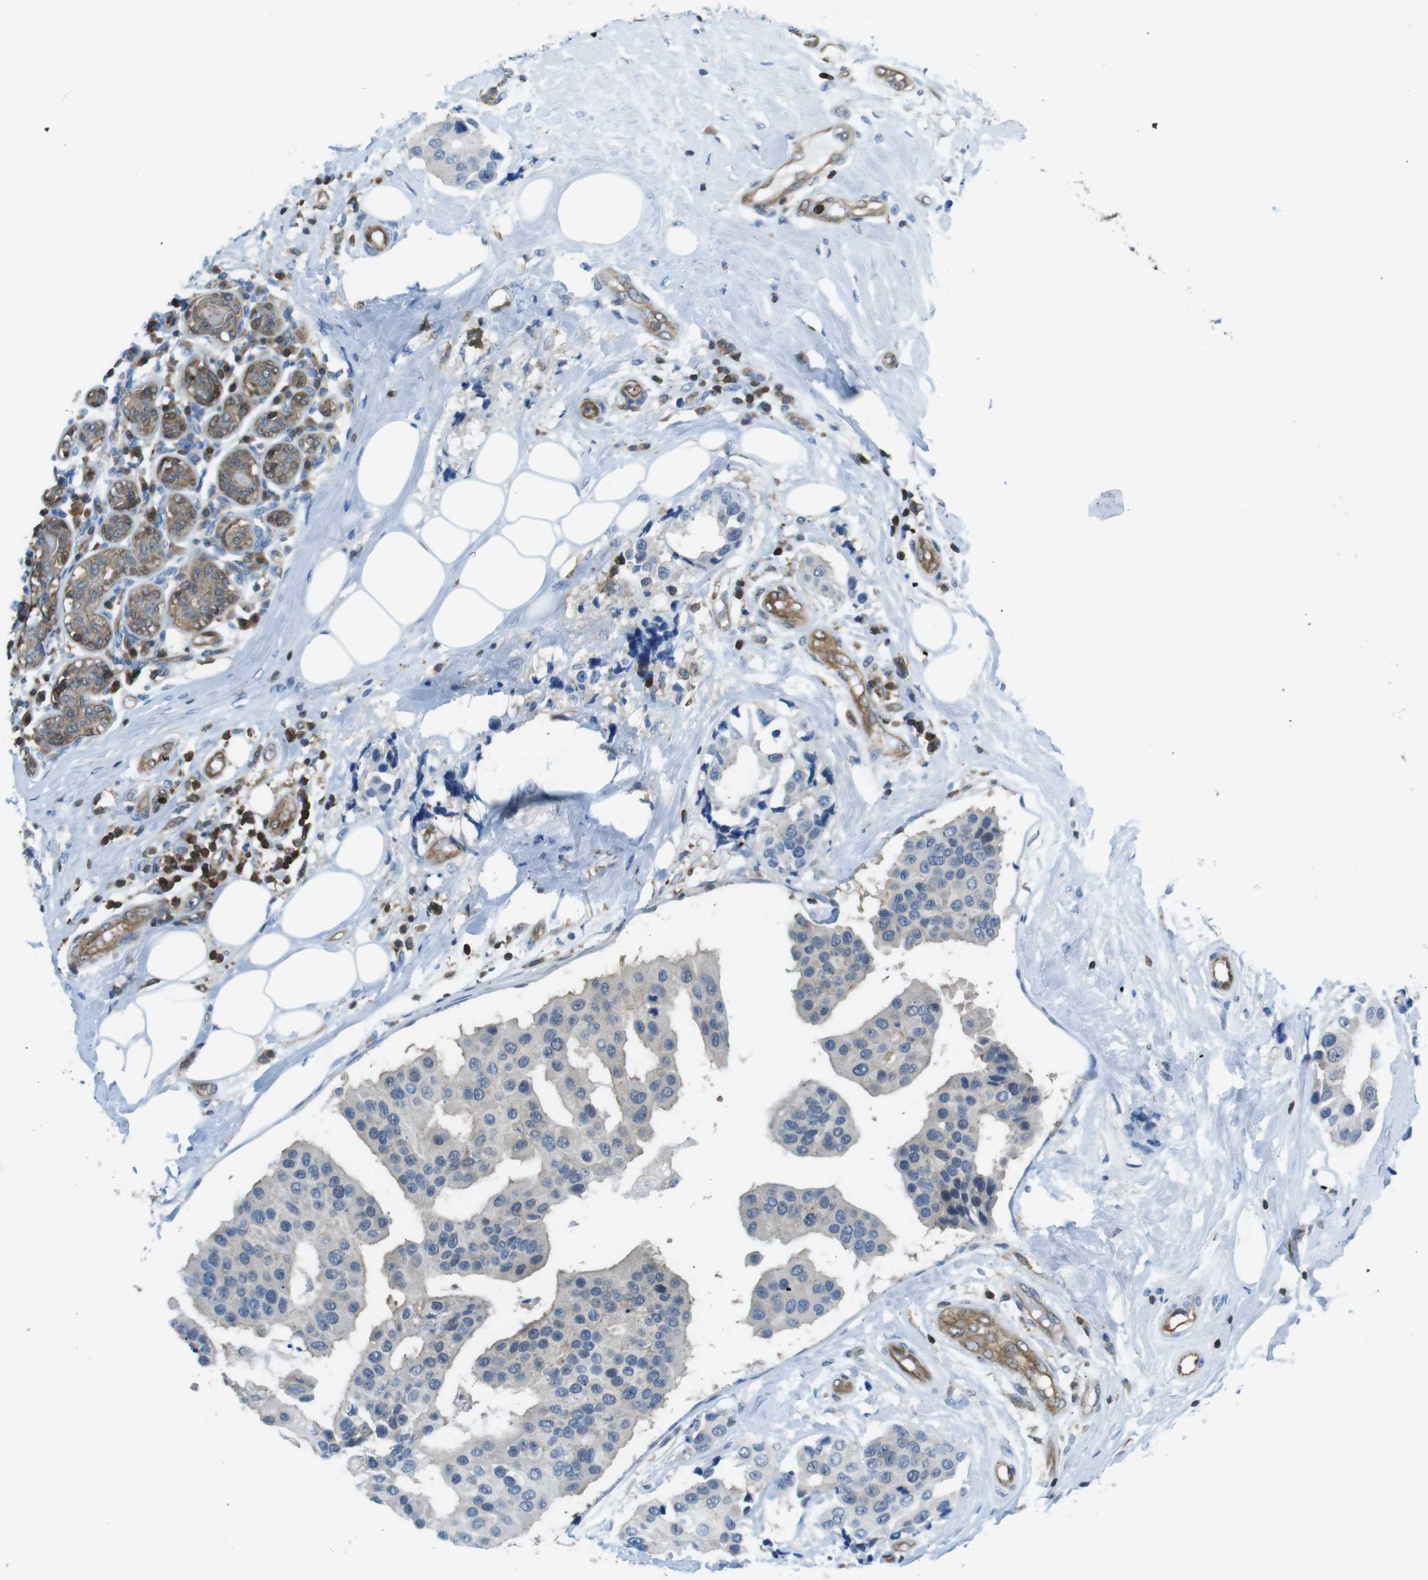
{"staining": {"intensity": "weak", "quantity": "<25%", "location": "cytoplasmic/membranous"}, "tissue": "breast cancer", "cell_type": "Tumor cells", "image_type": "cancer", "snomed": [{"axis": "morphology", "description": "Normal tissue, NOS"}, {"axis": "morphology", "description": "Duct carcinoma"}, {"axis": "topography", "description": "Breast"}], "caption": "Immunohistochemistry of human breast cancer shows no staining in tumor cells.", "gene": "TES", "patient": {"sex": "female", "age": 39}}